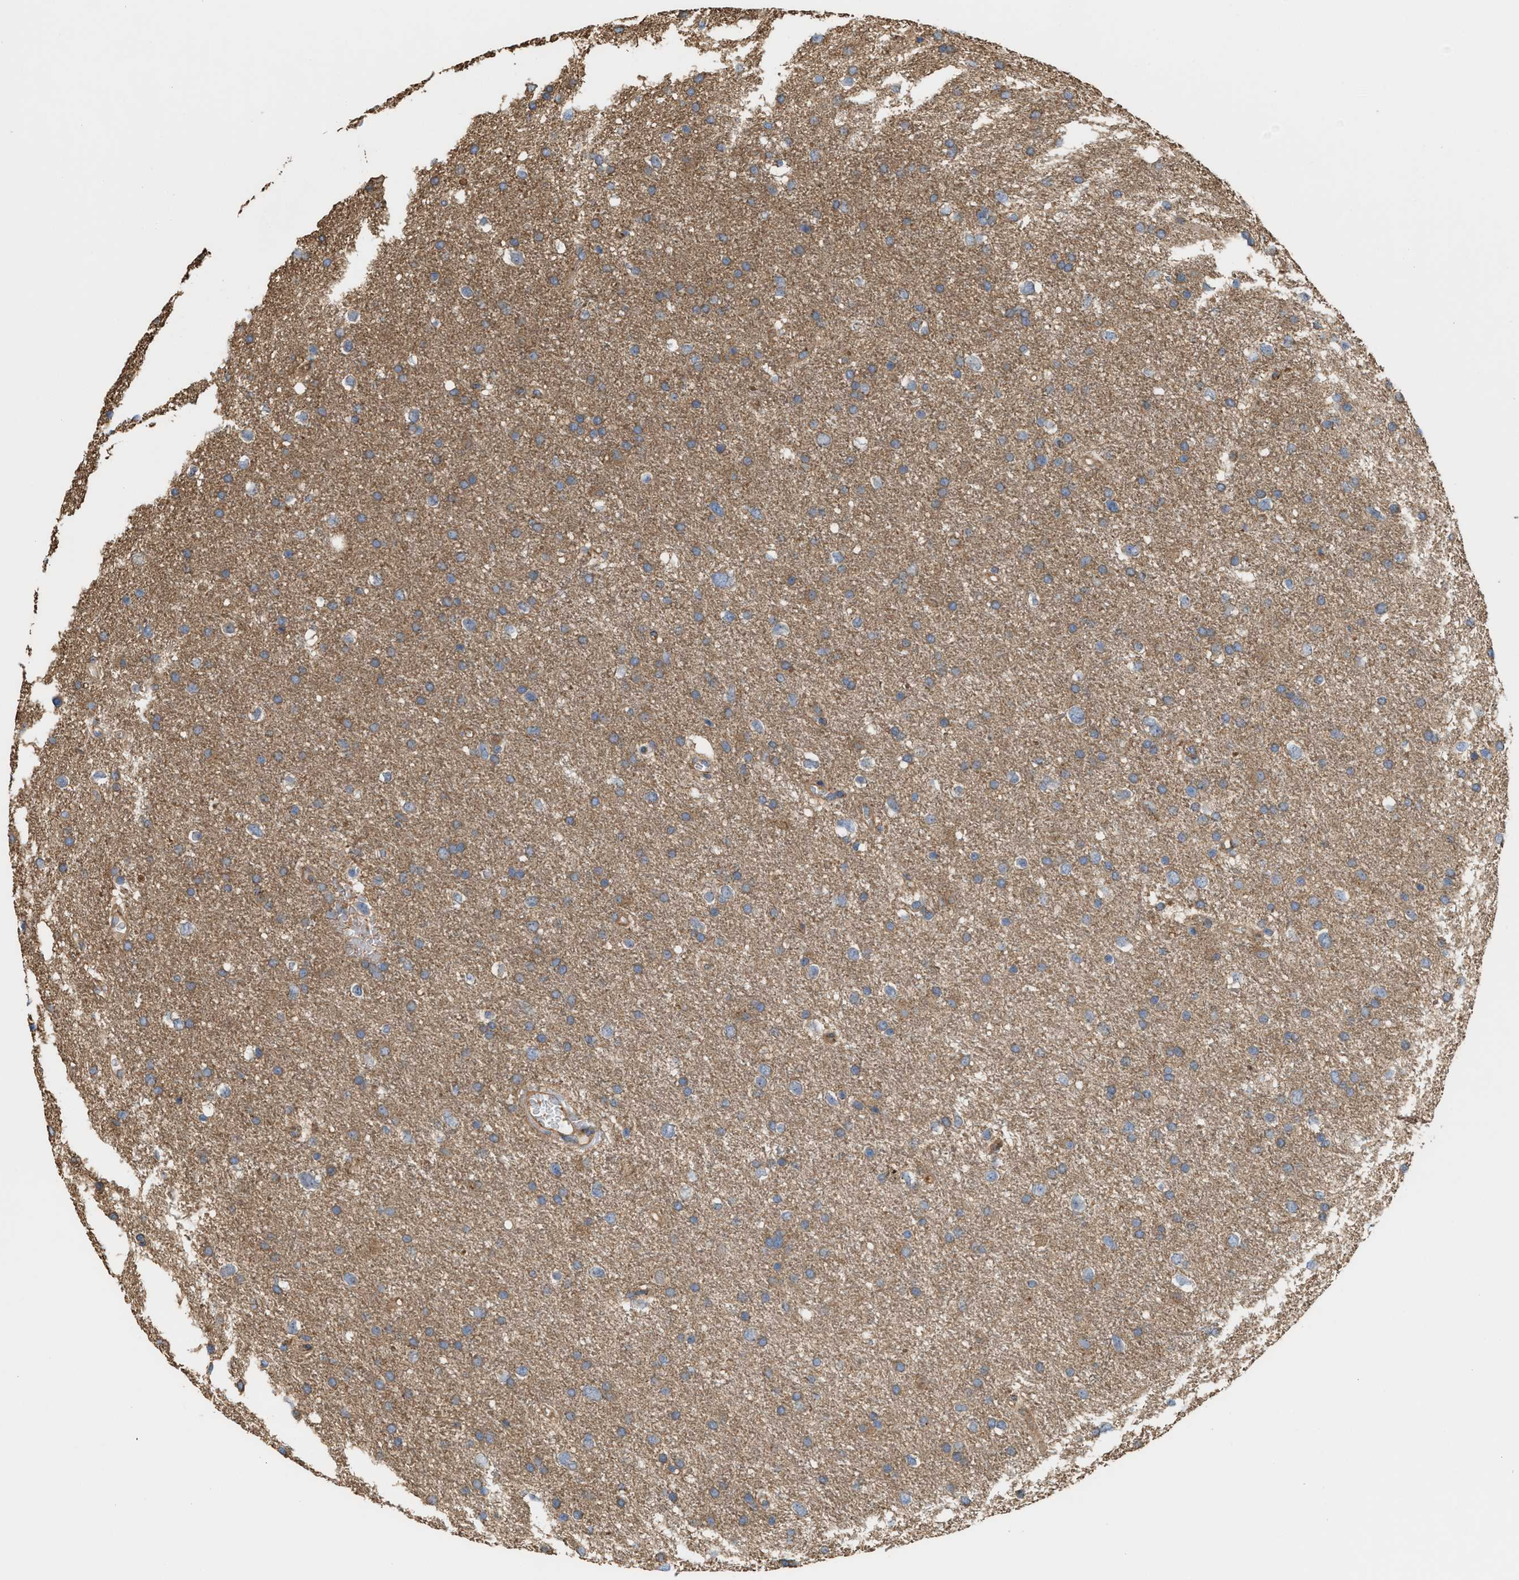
{"staining": {"intensity": "moderate", "quantity": "25%-75%", "location": "cytoplasmic/membranous"}, "tissue": "glioma", "cell_type": "Tumor cells", "image_type": "cancer", "snomed": [{"axis": "morphology", "description": "Glioma, malignant, Low grade"}, {"axis": "topography", "description": "Brain"}], "caption": "High-power microscopy captured an immunohistochemistry photomicrograph of glioma, revealing moderate cytoplasmic/membranous staining in approximately 25%-75% of tumor cells. Ihc stains the protein of interest in brown and the nuclei are stained blue.", "gene": "EPS15L1", "patient": {"sex": "female", "age": 37}}